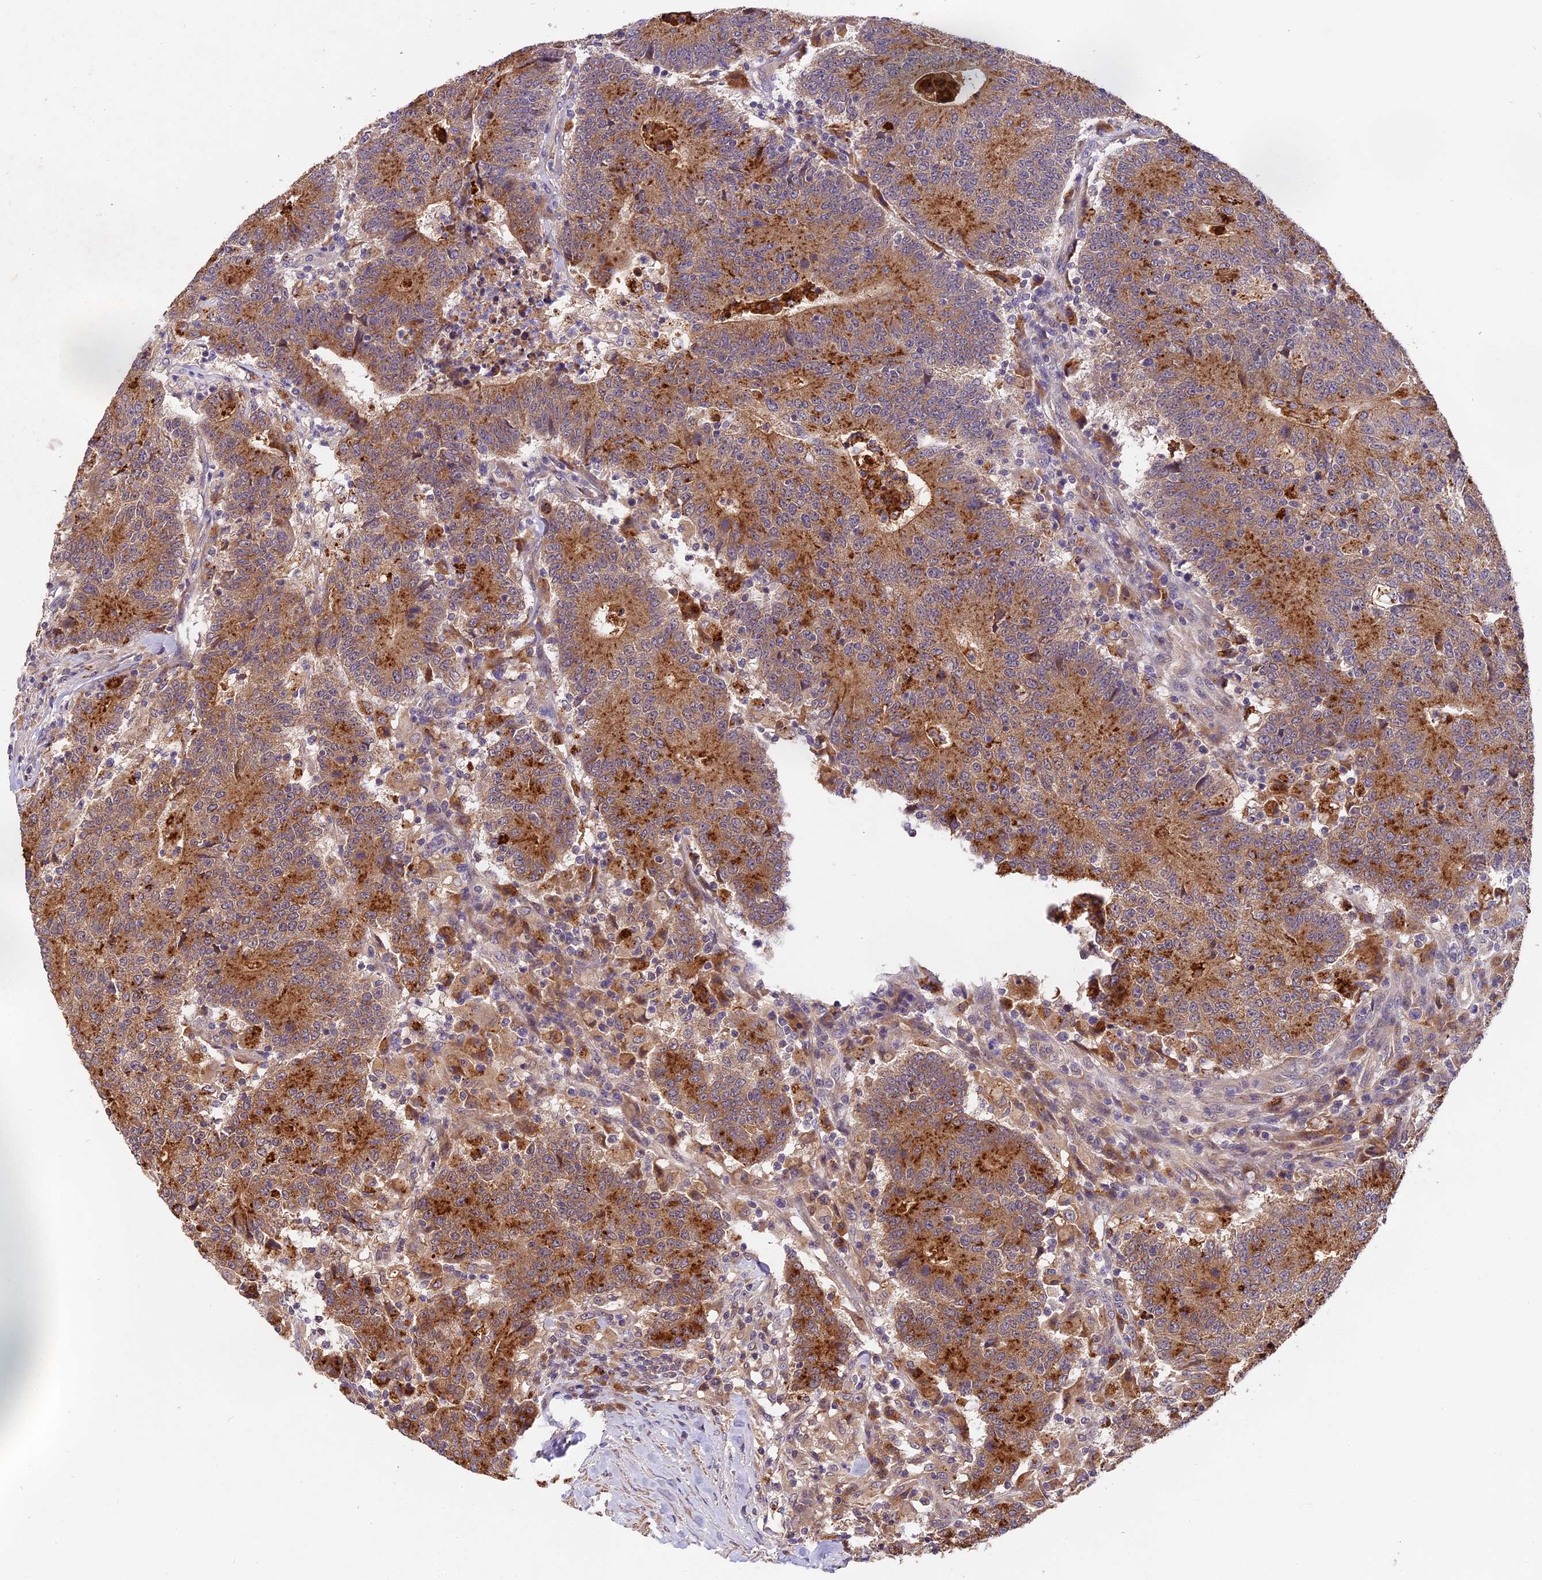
{"staining": {"intensity": "strong", "quantity": ">75%", "location": "cytoplasmic/membranous"}, "tissue": "colorectal cancer", "cell_type": "Tumor cells", "image_type": "cancer", "snomed": [{"axis": "morphology", "description": "Adenocarcinoma, NOS"}, {"axis": "topography", "description": "Colon"}], "caption": "Immunohistochemistry (IHC) photomicrograph of neoplastic tissue: human colorectal adenocarcinoma stained using immunohistochemistry shows high levels of strong protein expression localized specifically in the cytoplasmic/membranous of tumor cells, appearing as a cytoplasmic/membranous brown color.", "gene": "COPE", "patient": {"sex": "female", "age": 75}}